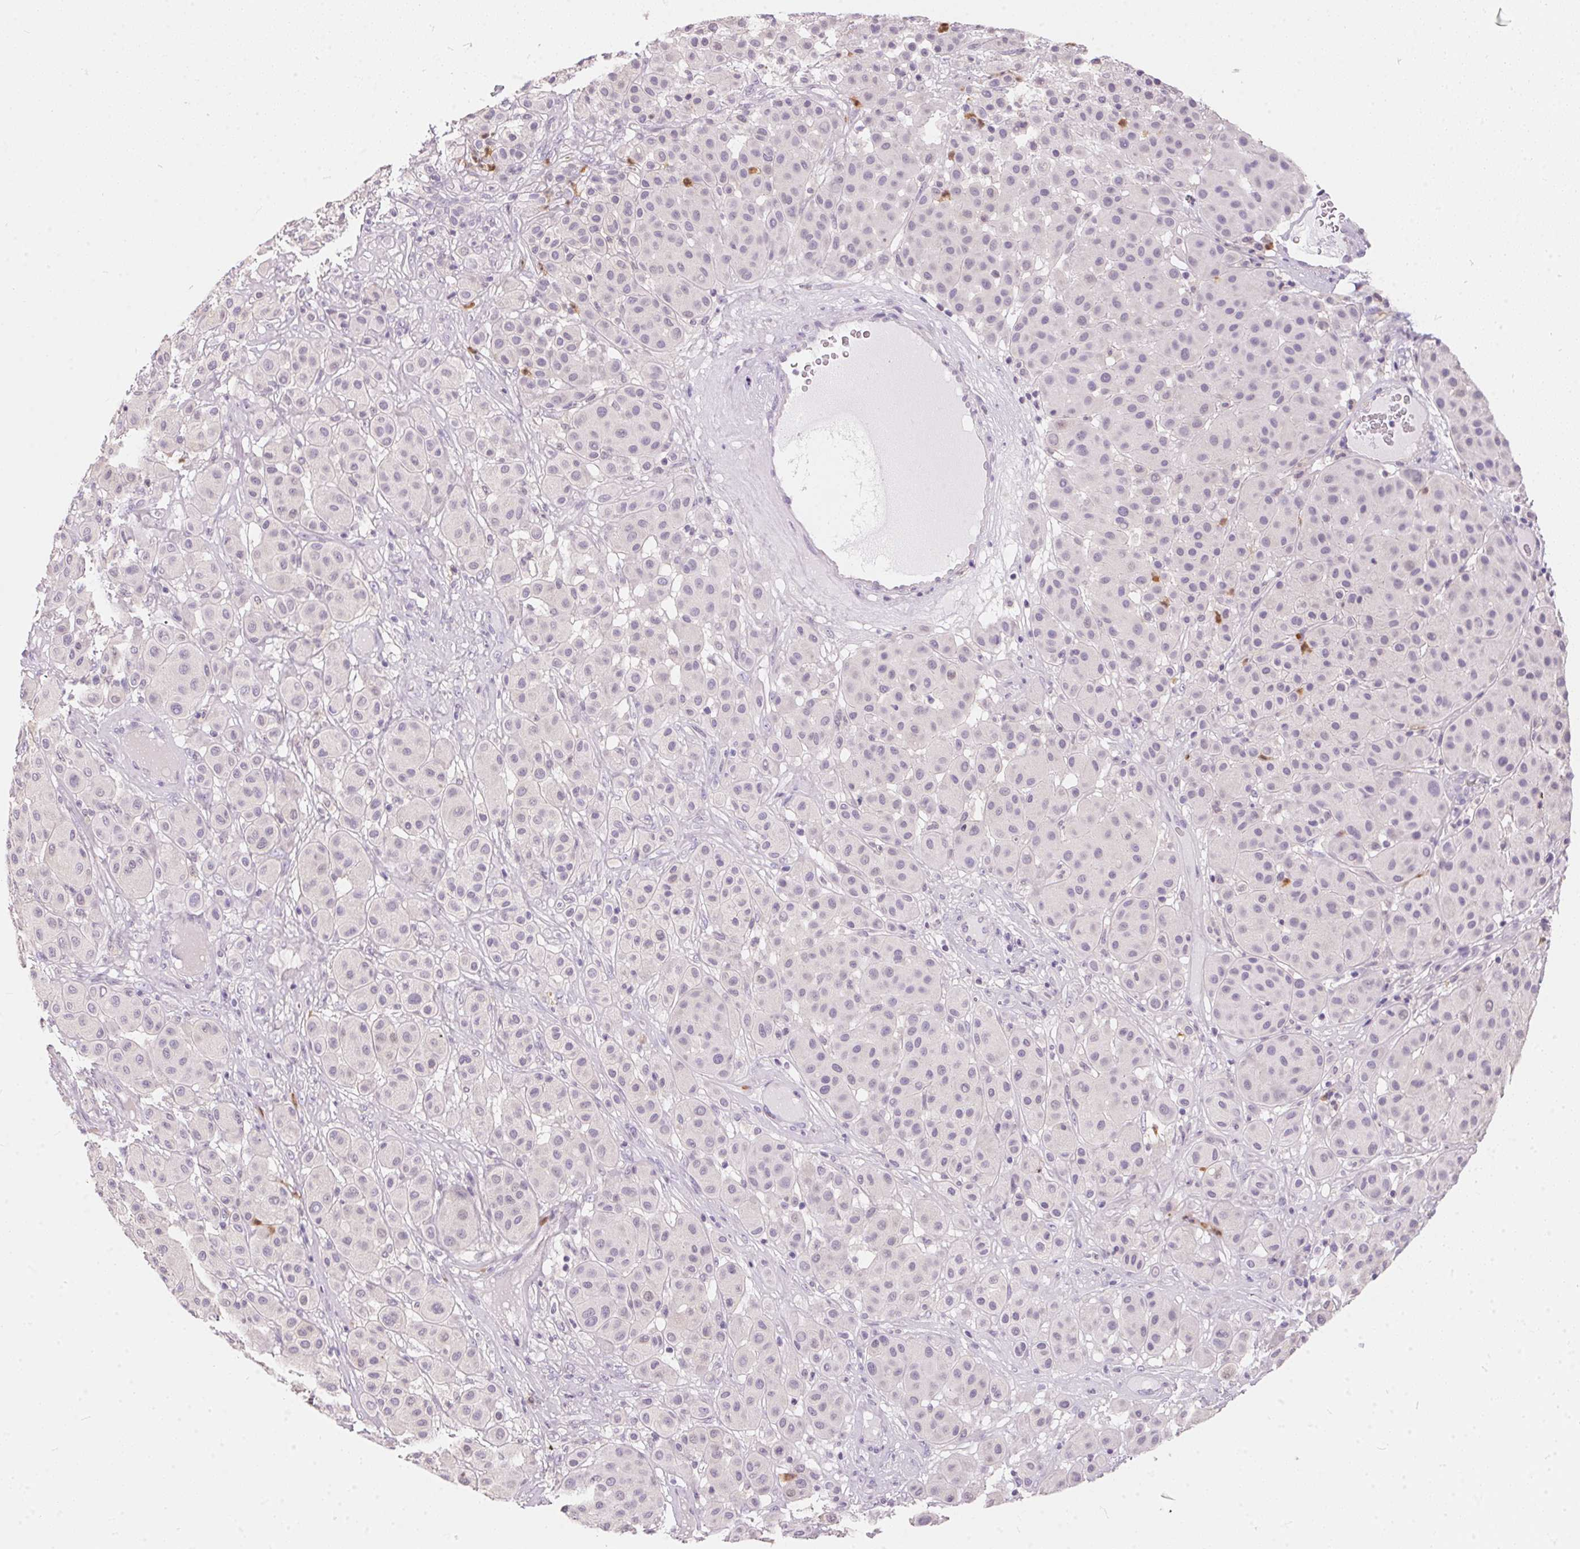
{"staining": {"intensity": "negative", "quantity": "none", "location": "none"}, "tissue": "melanoma", "cell_type": "Tumor cells", "image_type": "cancer", "snomed": [{"axis": "morphology", "description": "Malignant melanoma, Metastatic site"}, {"axis": "topography", "description": "Smooth muscle"}], "caption": "Melanoma stained for a protein using immunohistochemistry (IHC) shows no expression tumor cells.", "gene": "SERPINB1", "patient": {"sex": "male", "age": 41}}